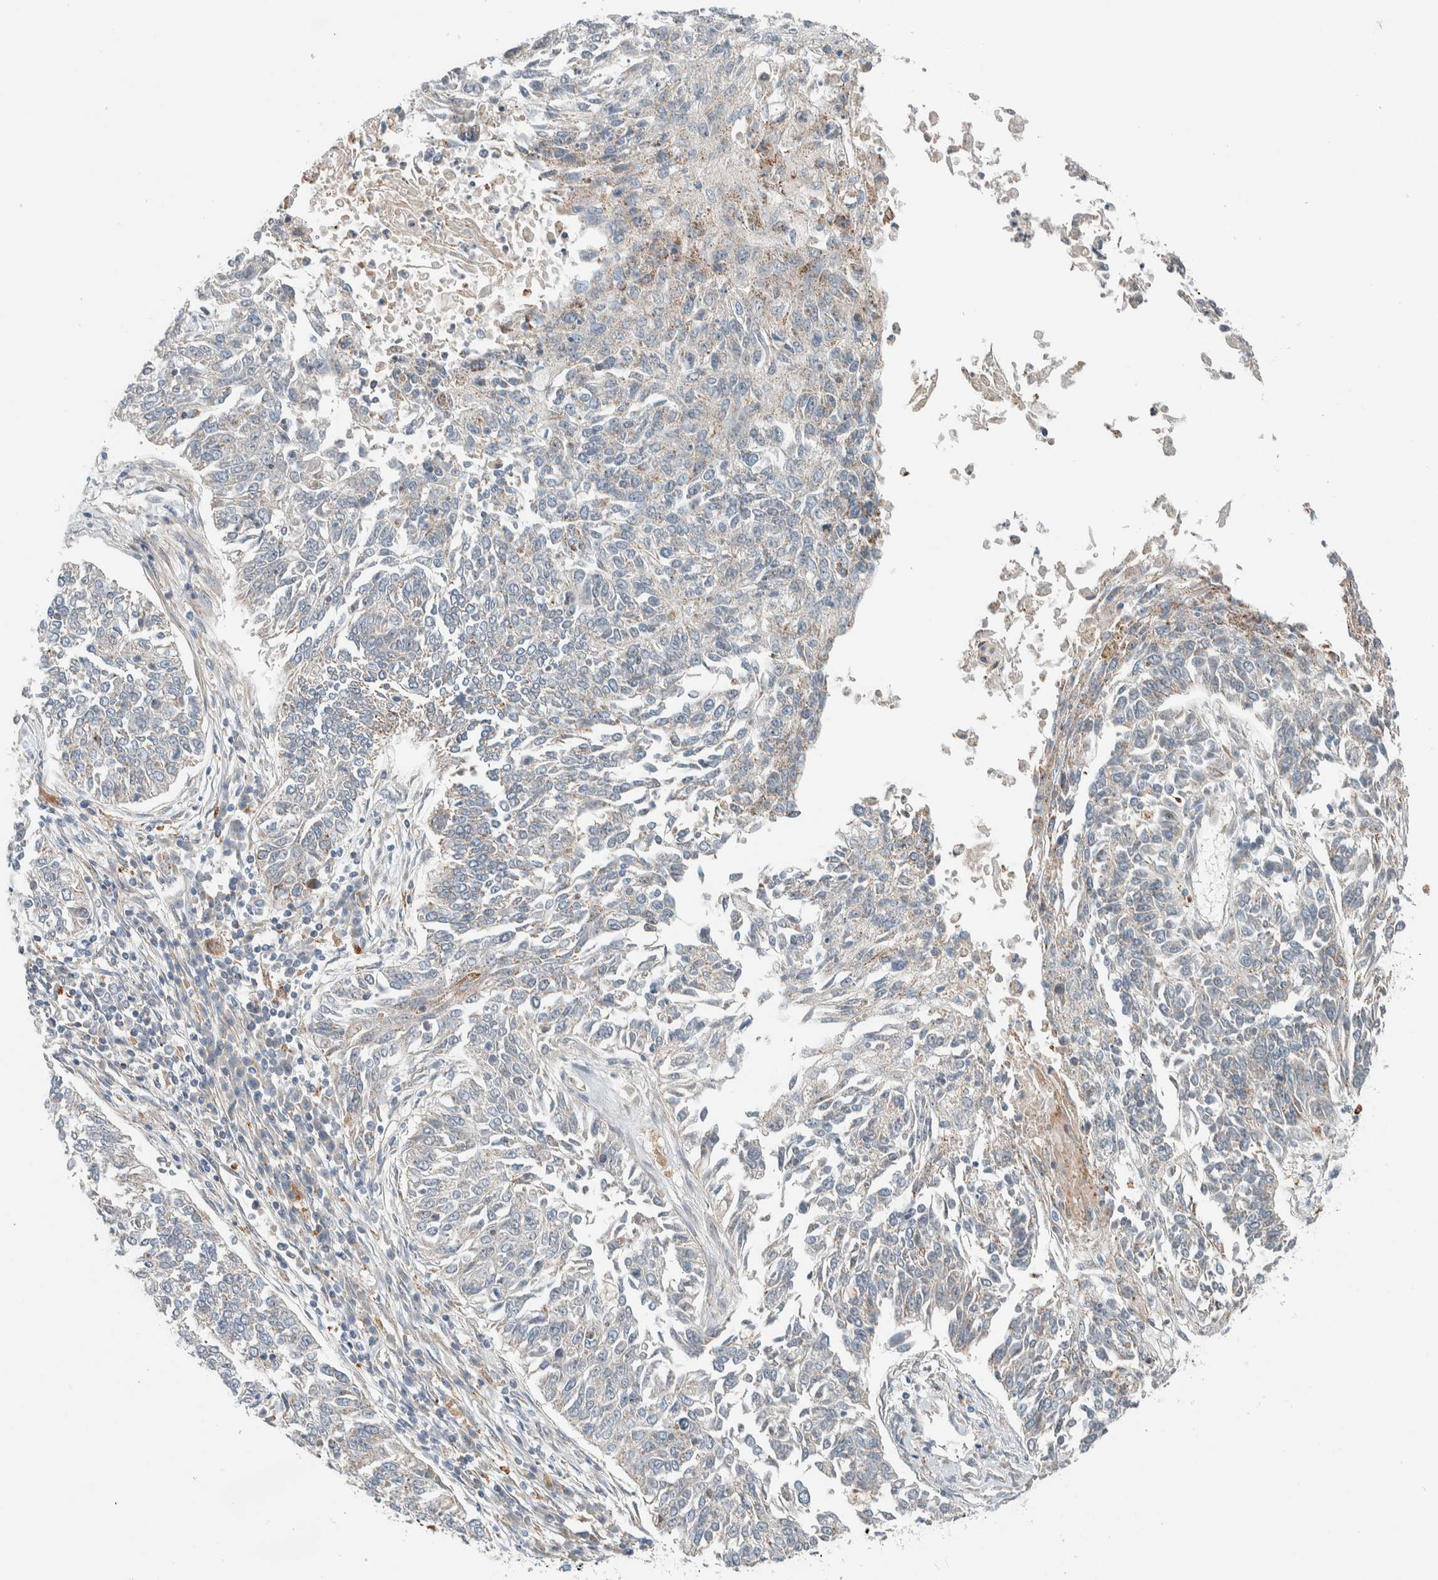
{"staining": {"intensity": "negative", "quantity": "none", "location": "none"}, "tissue": "lung cancer", "cell_type": "Tumor cells", "image_type": "cancer", "snomed": [{"axis": "morphology", "description": "Normal tissue, NOS"}, {"axis": "morphology", "description": "Squamous cell carcinoma, NOS"}, {"axis": "topography", "description": "Cartilage tissue"}, {"axis": "topography", "description": "Bronchus"}, {"axis": "topography", "description": "Lung"}], "caption": "Immunohistochemistry (IHC) histopathology image of neoplastic tissue: lung cancer (squamous cell carcinoma) stained with DAB (3,3'-diaminobenzidine) displays no significant protein staining in tumor cells.", "gene": "SLFN12L", "patient": {"sex": "female", "age": 49}}